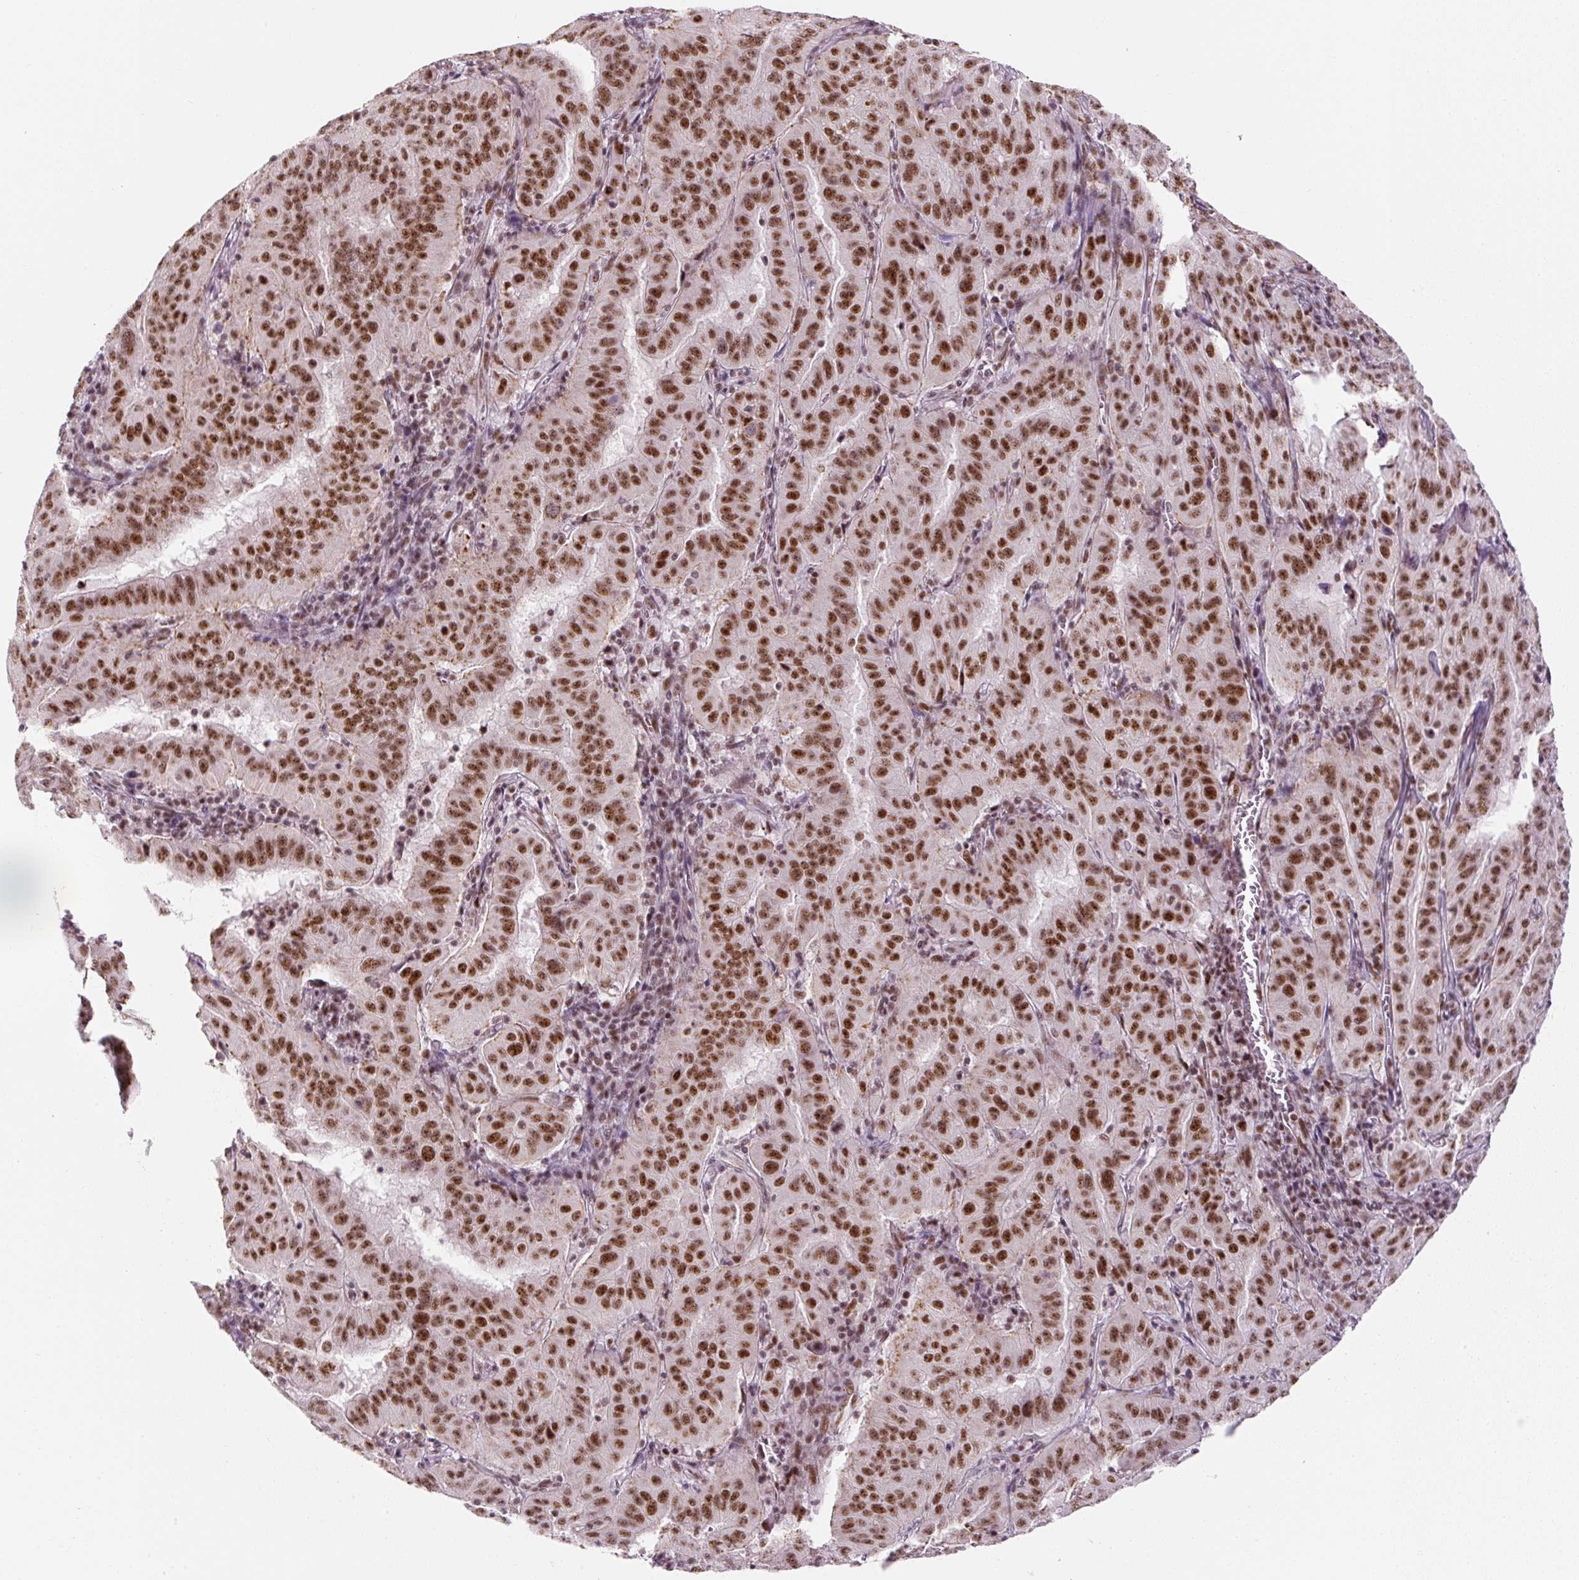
{"staining": {"intensity": "moderate", "quantity": ">75%", "location": "nuclear"}, "tissue": "pancreatic cancer", "cell_type": "Tumor cells", "image_type": "cancer", "snomed": [{"axis": "morphology", "description": "Adenocarcinoma, NOS"}, {"axis": "topography", "description": "Pancreas"}], "caption": "The immunohistochemical stain shows moderate nuclear expression in tumor cells of pancreatic cancer tissue.", "gene": "U2AF2", "patient": {"sex": "male", "age": 63}}